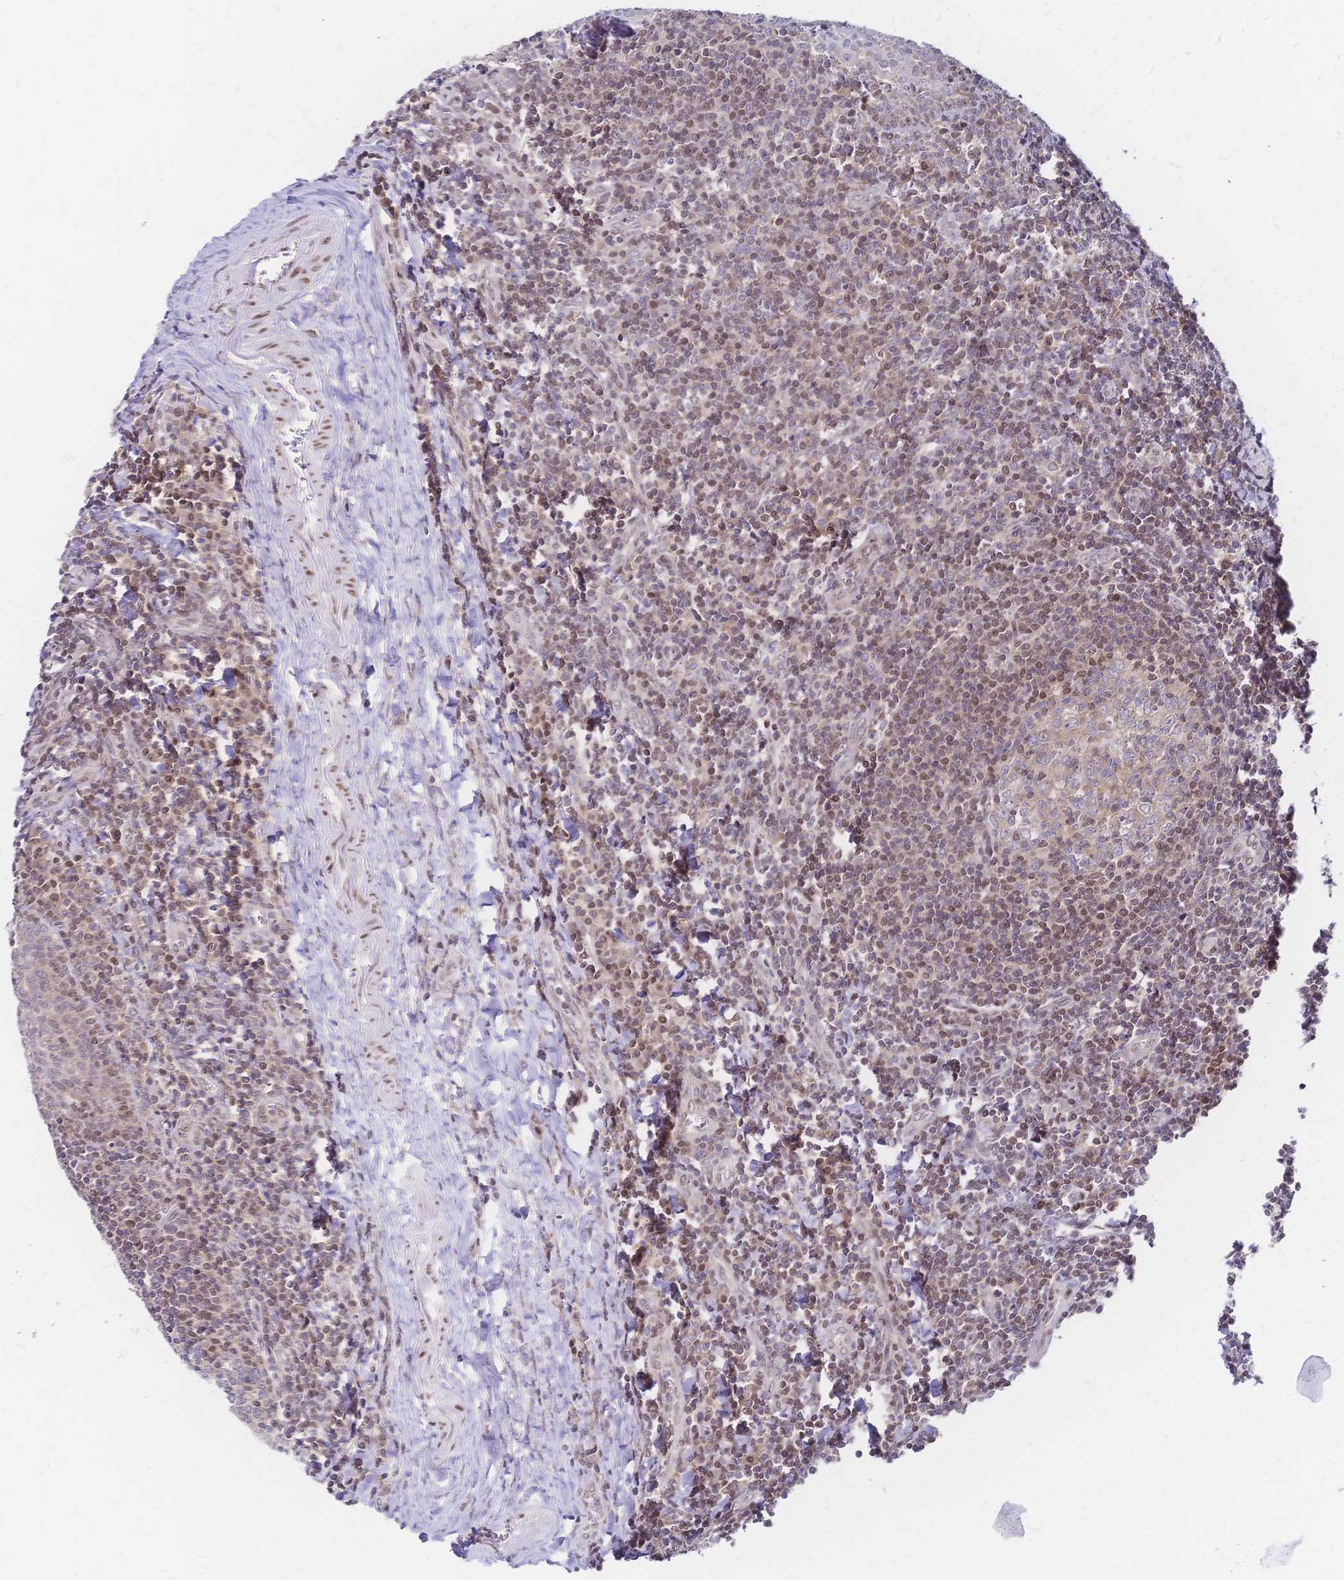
{"staining": {"intensity": "weak", "quantity": "<25%", "location": "nuclear"}, "tissue": "tonsil", "cell_type": "Germinal center cells", "image_type": "normal", "snomed": [{"axis": "morphology", "description": "Normal tissue, NOS"}, {"axis": "morphology", "description": "Inflammation, NOS"}, {"axis": "topography", "description": "Tonsil"}], "caption": "This is an immunohistochemistry histopathology image of normal human tonsil. There is no expression in germinal center cells.", "gene": "CBX7", "patient": {"sex": "female", "age": 31}}